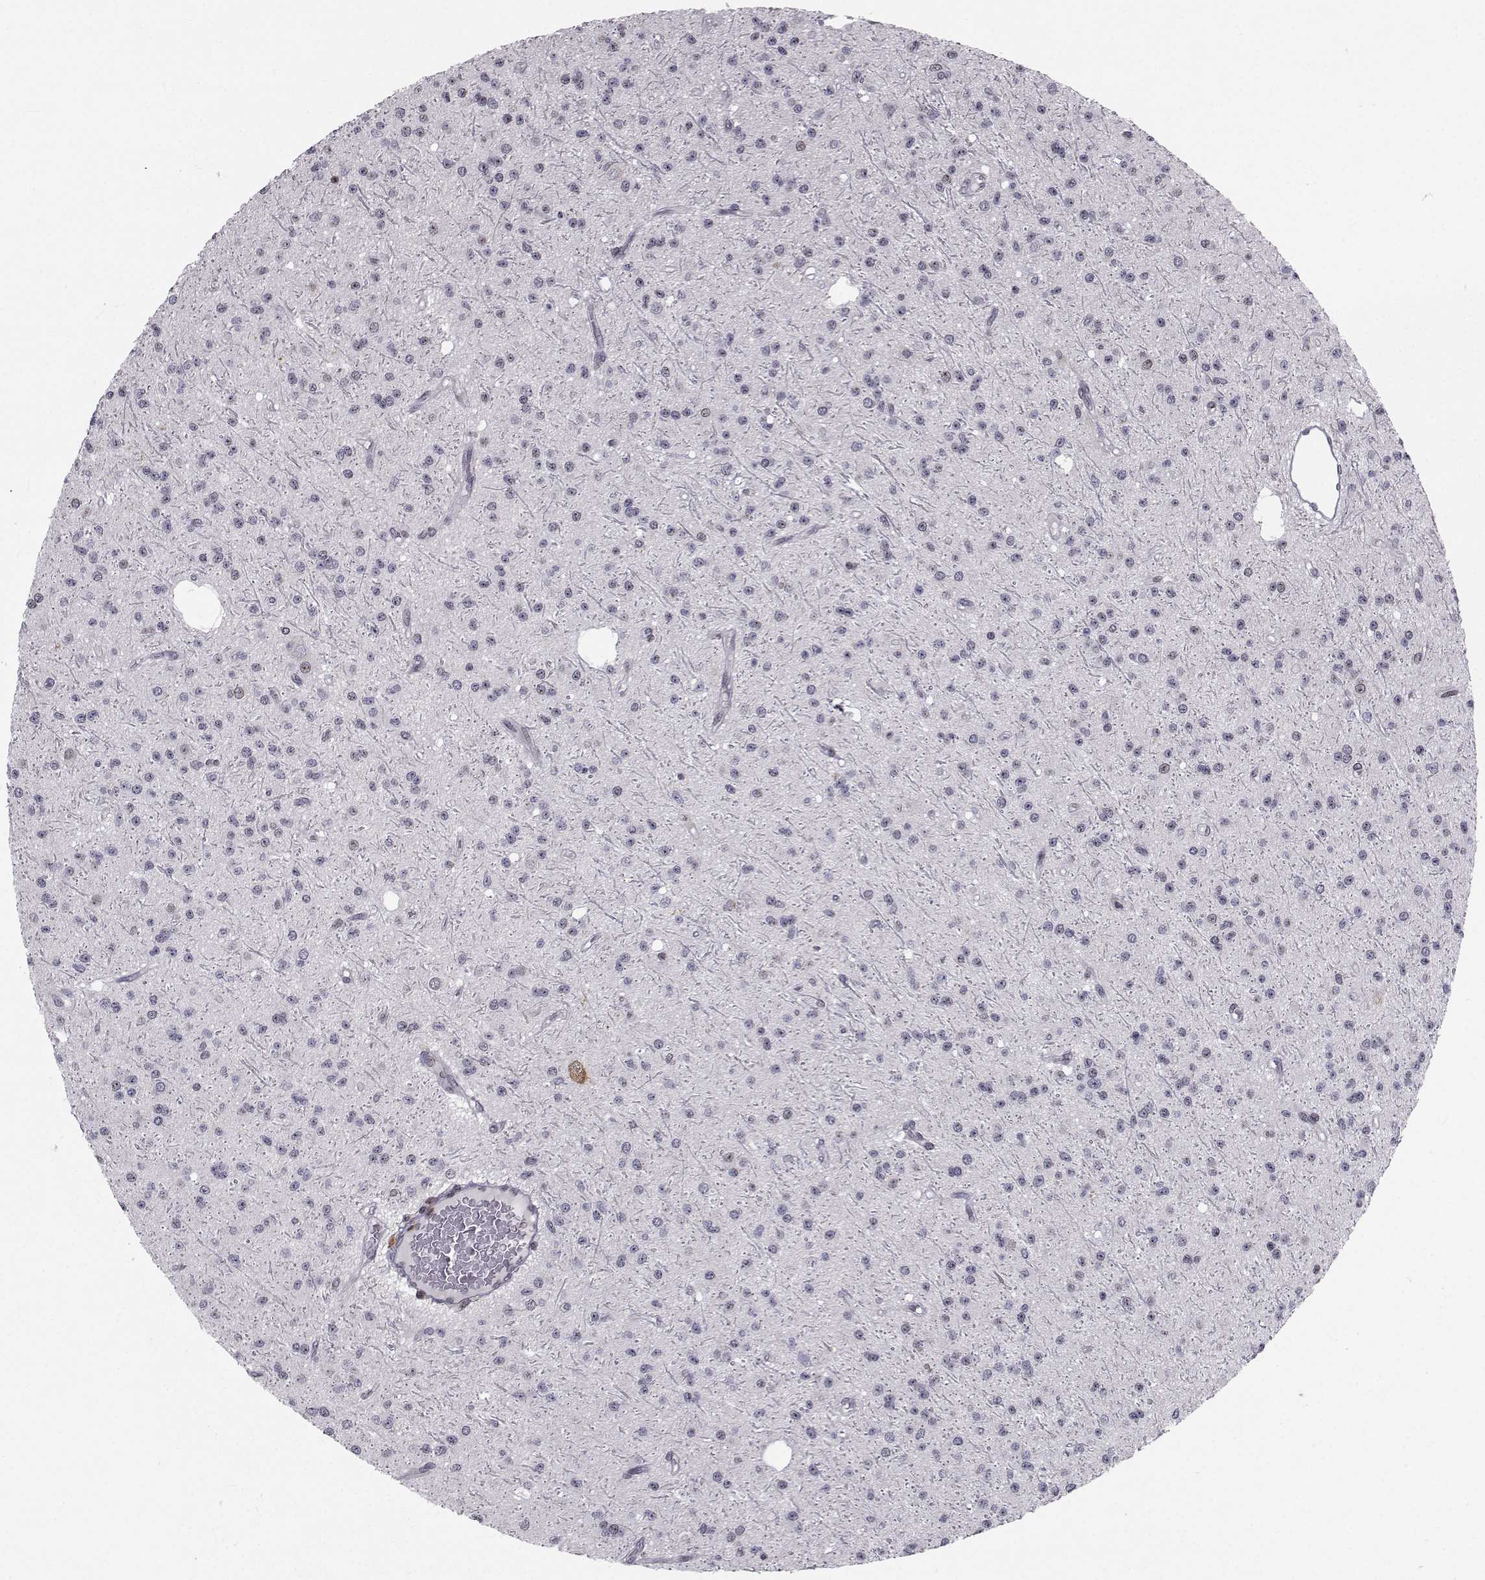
{"staining": {"intensity": "negative", "quantity": "none", "location": "none"}, "tissue": "glioma", "cell_type": "Tumor cells", "image_type": "cancer", "snomed": [{"axis": "morphology", "description": "Glioma, malignant, Low grade"}, {"axis": "topography", "description": "Brain"}], "caption": "Human malignant low-grade glioma stained for a protein using immunohistochemistry exhibits no expression in tumor cells.", "gene": "PCP4L1", "patient": {"sex": "male", "age": 27}}